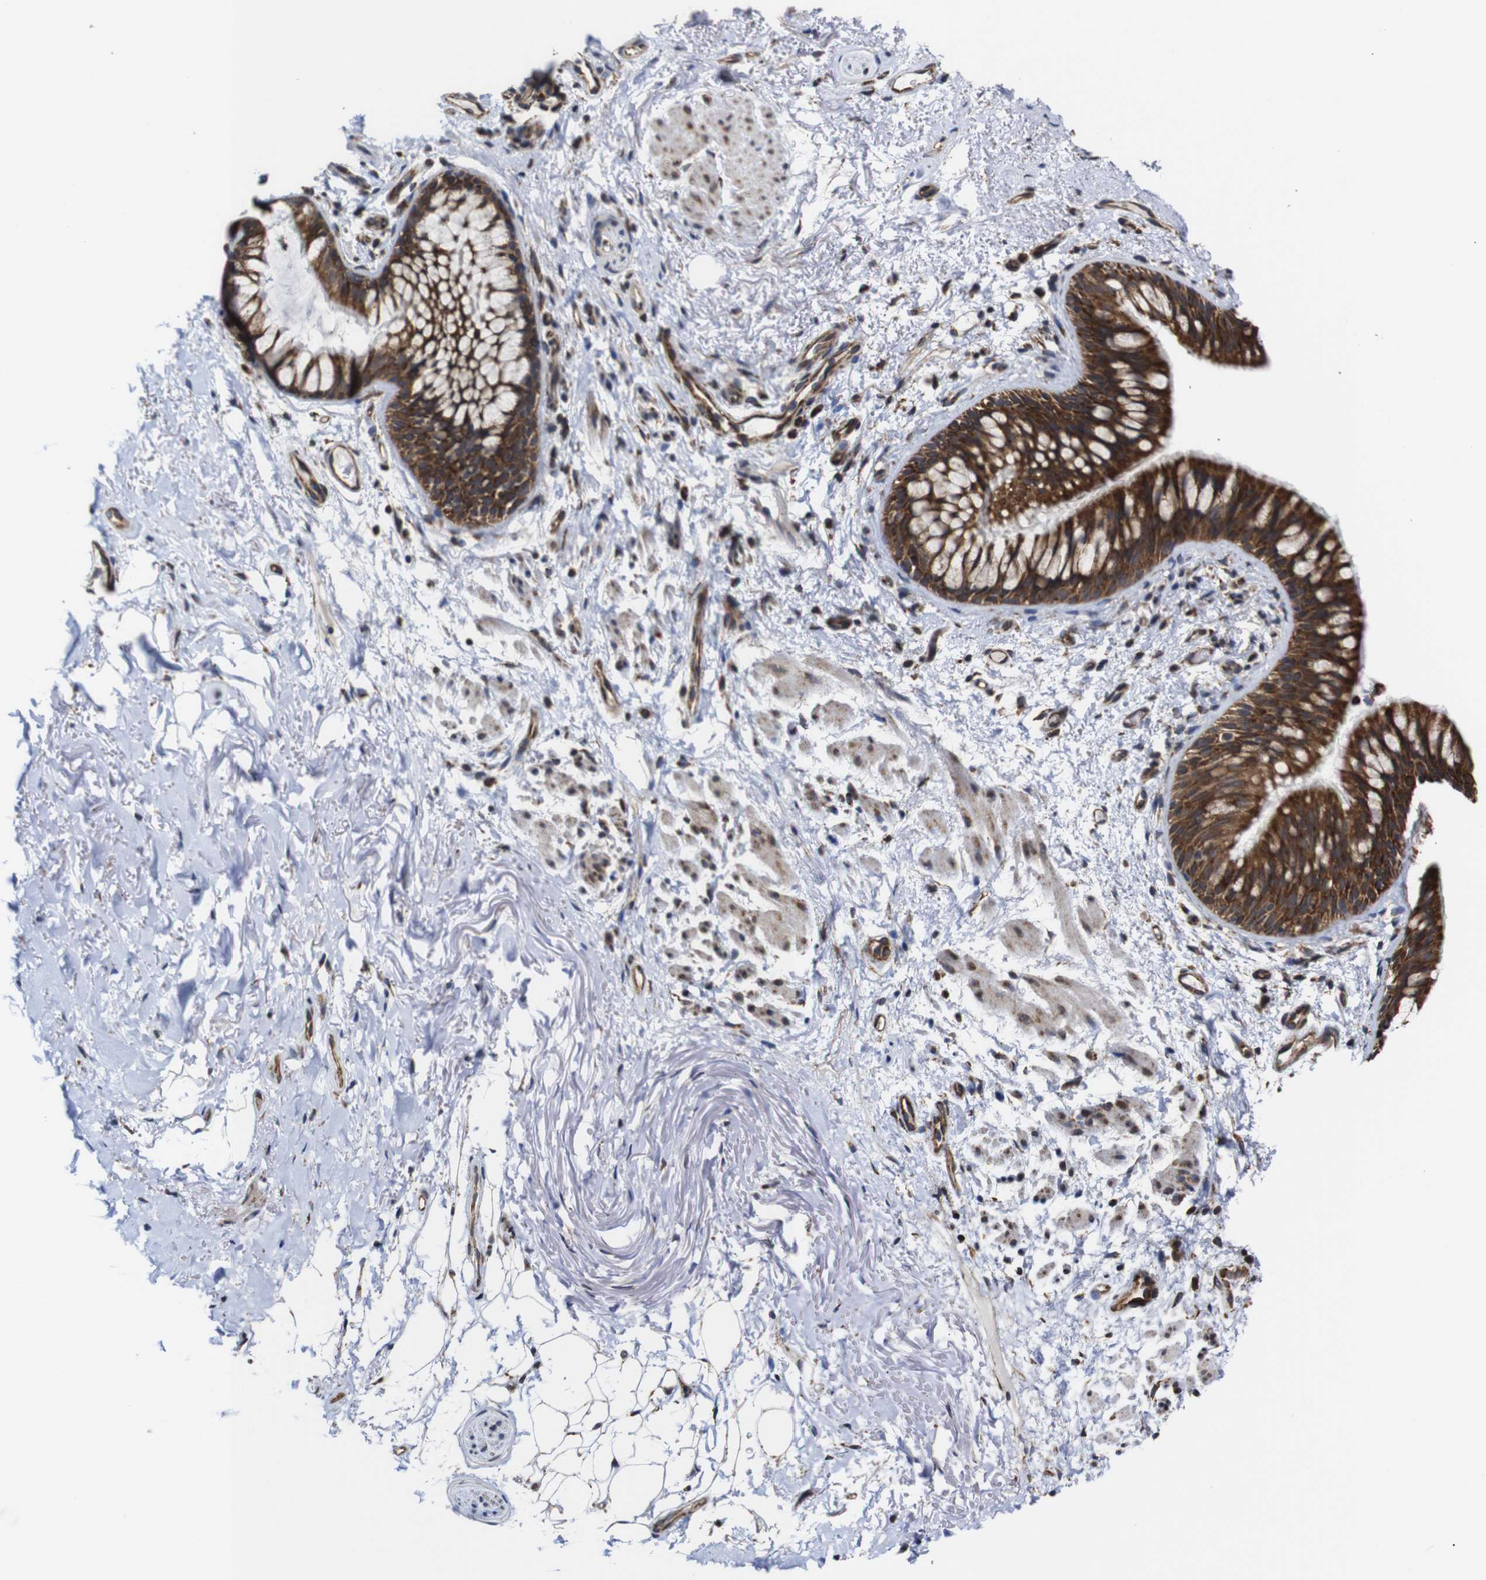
{"staining": {"intensity": "moderate", "quantity": "25%-75%", "location": "cytoplasmic/membranous"}, "tissue": "adipose tissue", "cell_type": "Adipocytes", "image_type": "normal", "snomed": [{"axis": "morphology", "description": "Normal tissue, NOS"}, {"axis": "topography", "description": "Cartilage tissue"}, {"axis": "topography", "description": "Bronchus"}], "caption": "Adipose tissue stained with DAB (3,3'-diaminobenzidine) immunohistochemistry (IHC) reveals medium levels of moderate cytoplasmic/membranous staining in approximately 25%-75% of adipocytes. Ihc stains the protein of interest in brown and the nuclei are stained blue.", "gene": "C17orf80", "patient": {"sex": "female", "age": 73}}